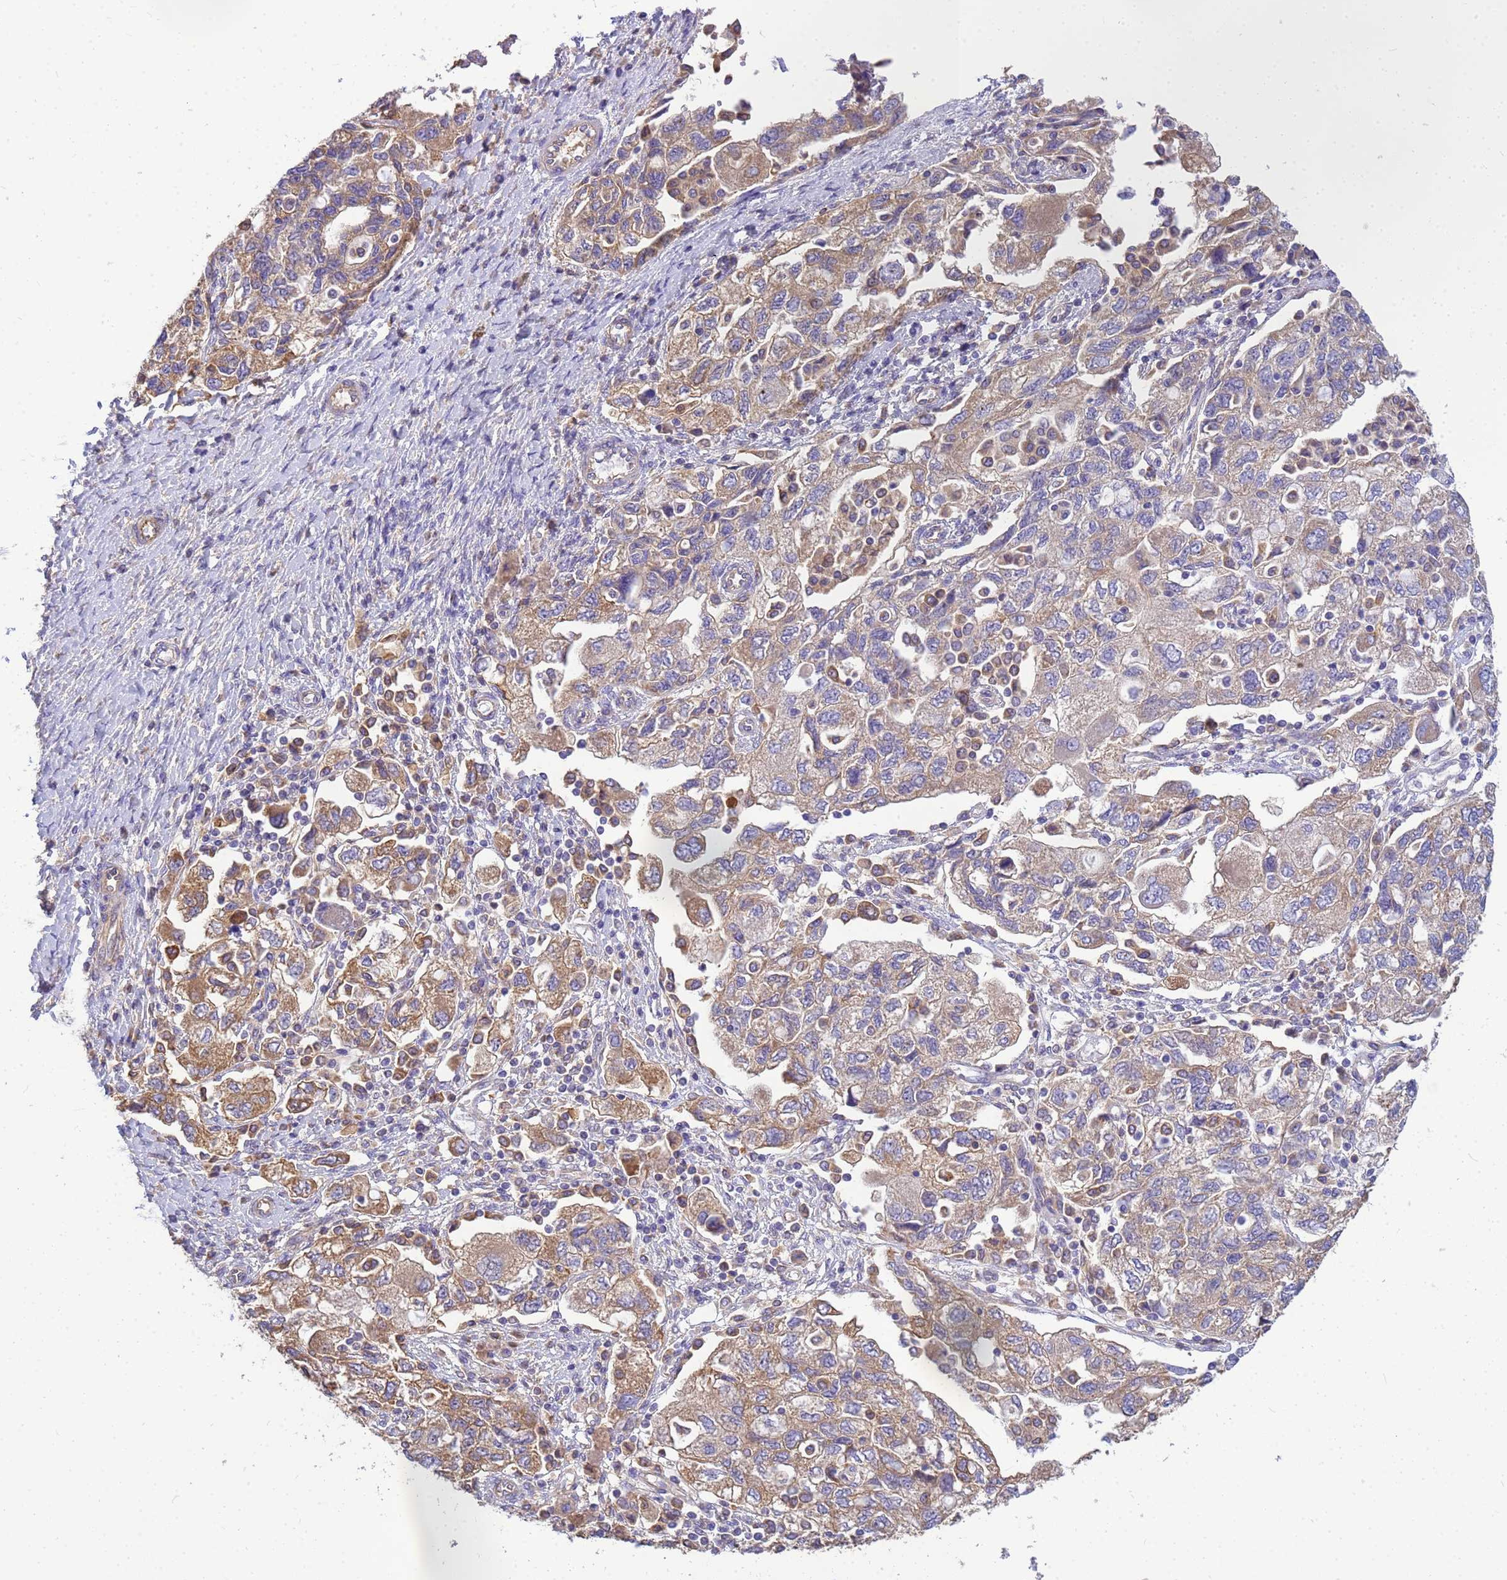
{"staining": {"intensity": "moderate", "quantity": "25%-75%", "location": "cytoplasmic/membranous"}, "tissue": "ovarian cancer", "cell_type": "Tumor cells", "image_type": "cancer", "snomed": [{"axis": "morphology", "description": "Carcinoma, NOS"}, {"axis": "morphology", "description": "Cystadenocarcinoma, serous, NOS"}, {"axis": "topography", "description": "Ovary"}], "caption": "Brown immunohistochemical staining in human ovarian serous cystadenocarcinoma exhibits moderate cytoplasmic/membranous positivity in approximately 25%-75% of tumor cells.", "gene": "TUBB1", "patient": {"sex": "female", "age": 69}}